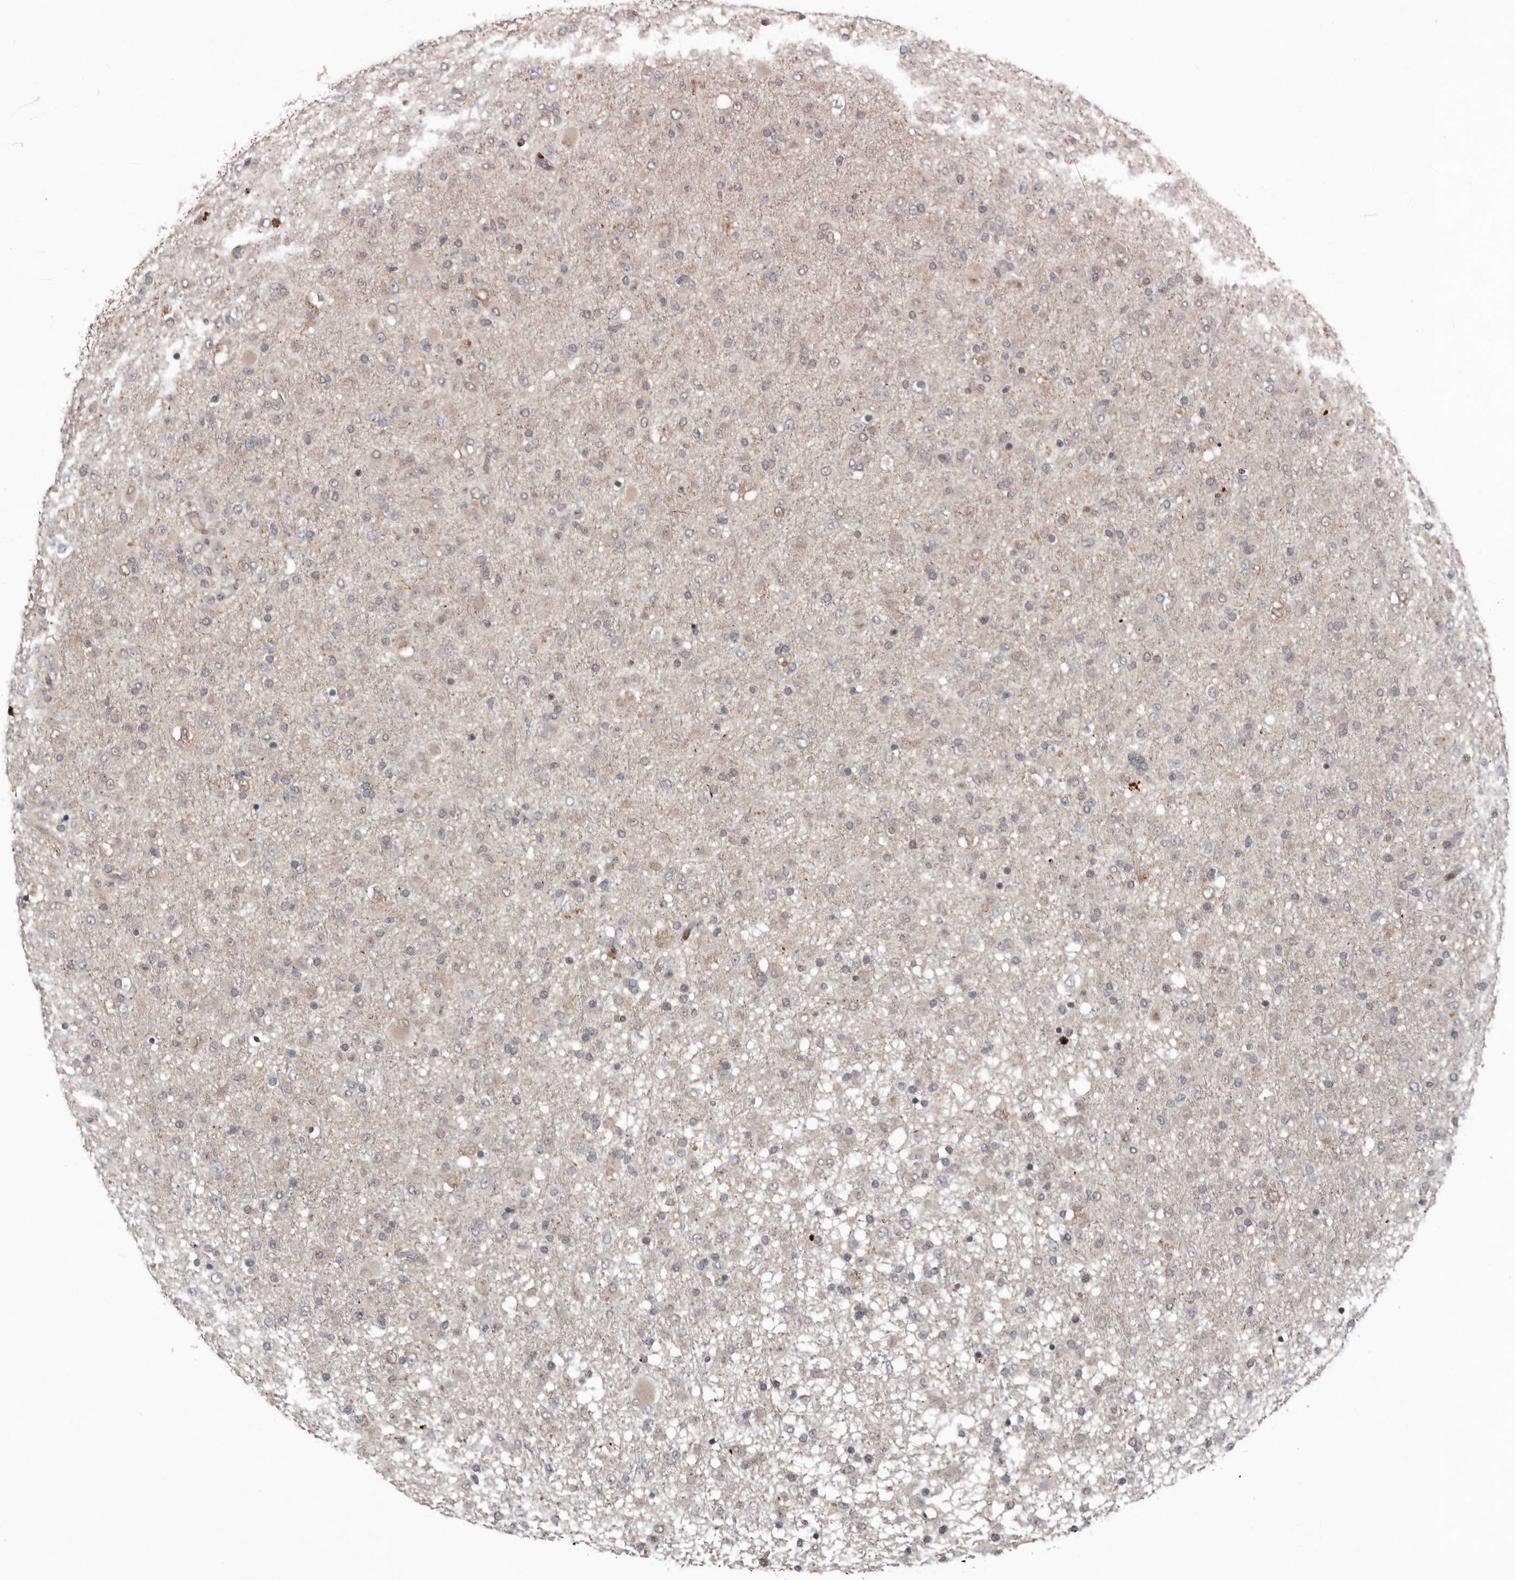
{"staining": {"intensity": "weak", "quantity": "<25%", "location": "cytoplasmic/membranous"}, "tissue": "glioma", "cell_type": "Tumor cells", "image_type": "cancer", "snomed": [{"axis": "morphology", "description": "Glioma, malignant, Low grade"}, {"axis": "topography", "description": "Brain"}], "caption": "DAB (3,3'-diaminobenzidine) immunohistochemical staining of low-grade glioma (malignant) demonstrates no significant positivity in tumor cells. (DAB immunohistochemistry with hematoxylin counter stain).", "gene": "CHML", "patient": {"sex": "male", "age": 65}}